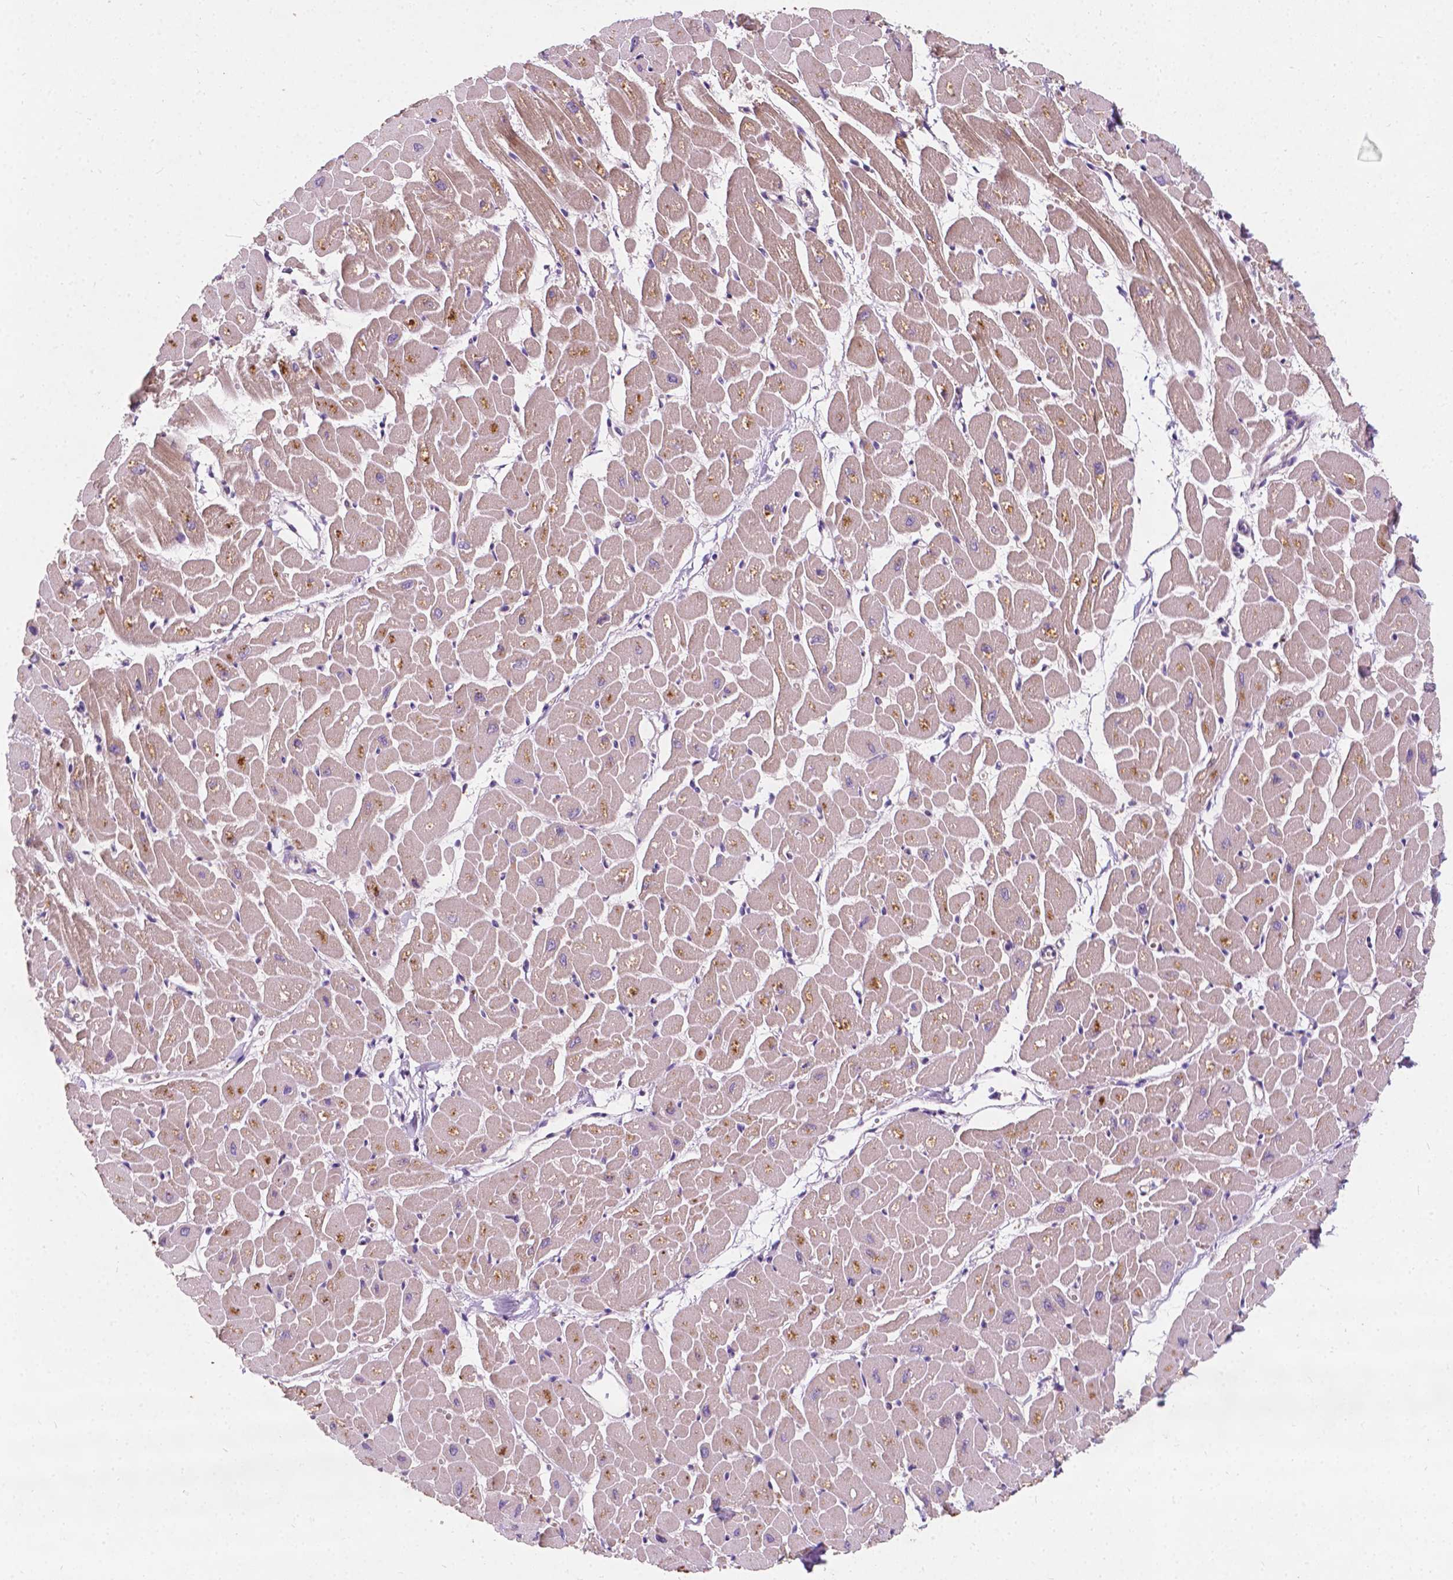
{"staining": {"intensity": "moderate", "quantity": "25%-75%", "location": "cytoplasmic/membranous"}, "tissue": "heart muscle", "cell_type": "Cardiomyocytes", "image_type": "normal", "snomed": [{"axis": "morphology", "description": "Normal tissue, NOS"}, {"axis": "topography", "description": "Heart"}], "caption": "Immunohistochemical staining of benign human heart muscle exhibits 25%-75% levels of moderate cytoplasmic/membranous protein positivity in approximately 25%-75% of cardiomyocytes. Immunohistochemistry stains the protein in brown and the nuclei are stained blue.", "gene": "DUSP16", "patient": {"sex": "male", "age": 57}}